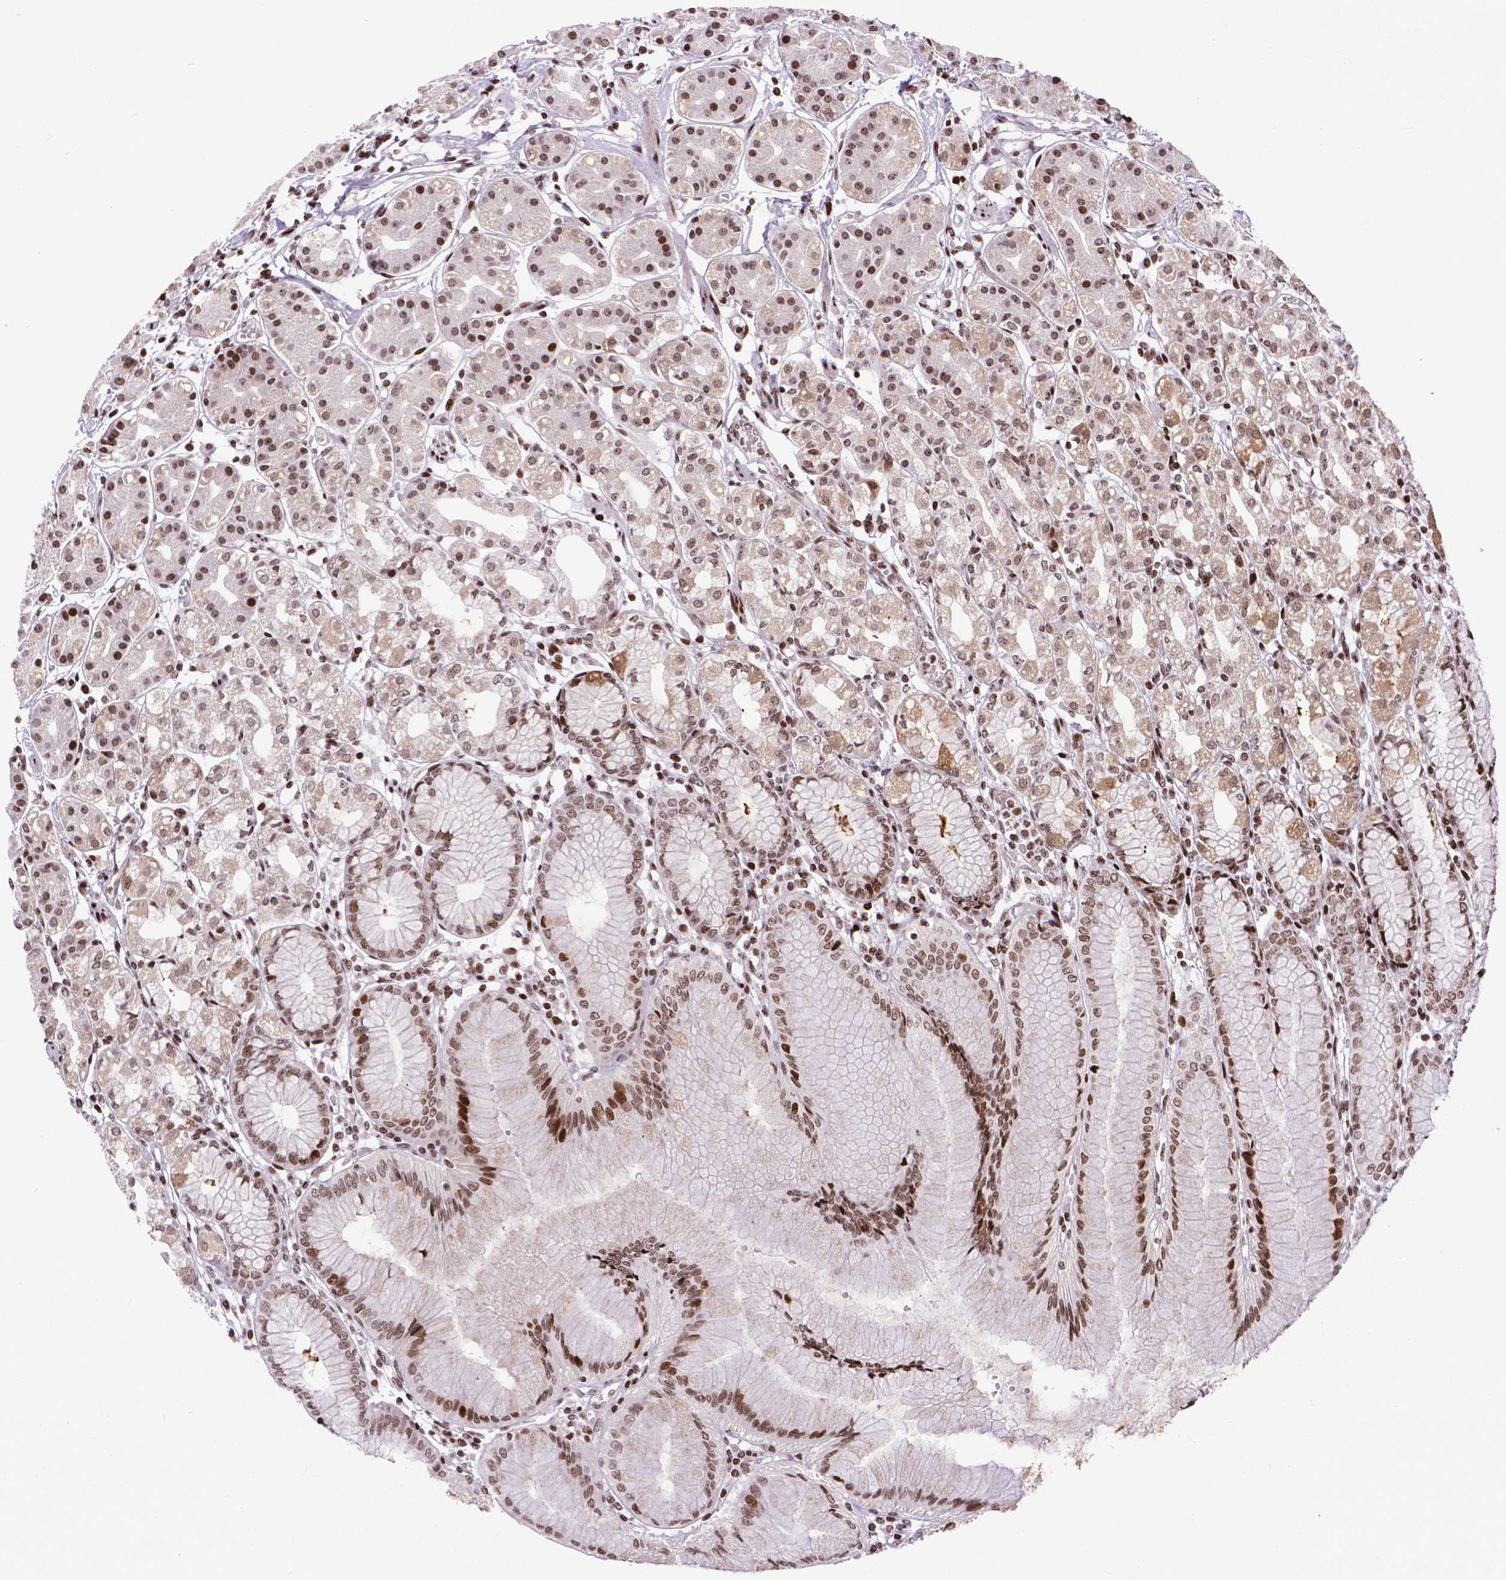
{"staining": {"intensity": "moderate", "quantity": "<25%", "location": "cytoplasmic/membranous,nuclear"}, "tissue": "stomach", "cell_type": "Glandular cells", "image_type": "normal", "snomed": [{"axis": "morphology", "description": "Normal tissue, NOS"}, {"axis": "topography", "description": "Skeletal muscle"}, {"axis": "topography", "description": "Stomach"}], "caption": "Glandular cells demonstrate moderate cytoplasmic/membranous,nuclear expression in approximately <25% of cells in normal stomach. The protein is shown in brown color, while the nuclei are stained blue.", "gene": "AMER1", "patient": {"sex": "female", "age": 57}}